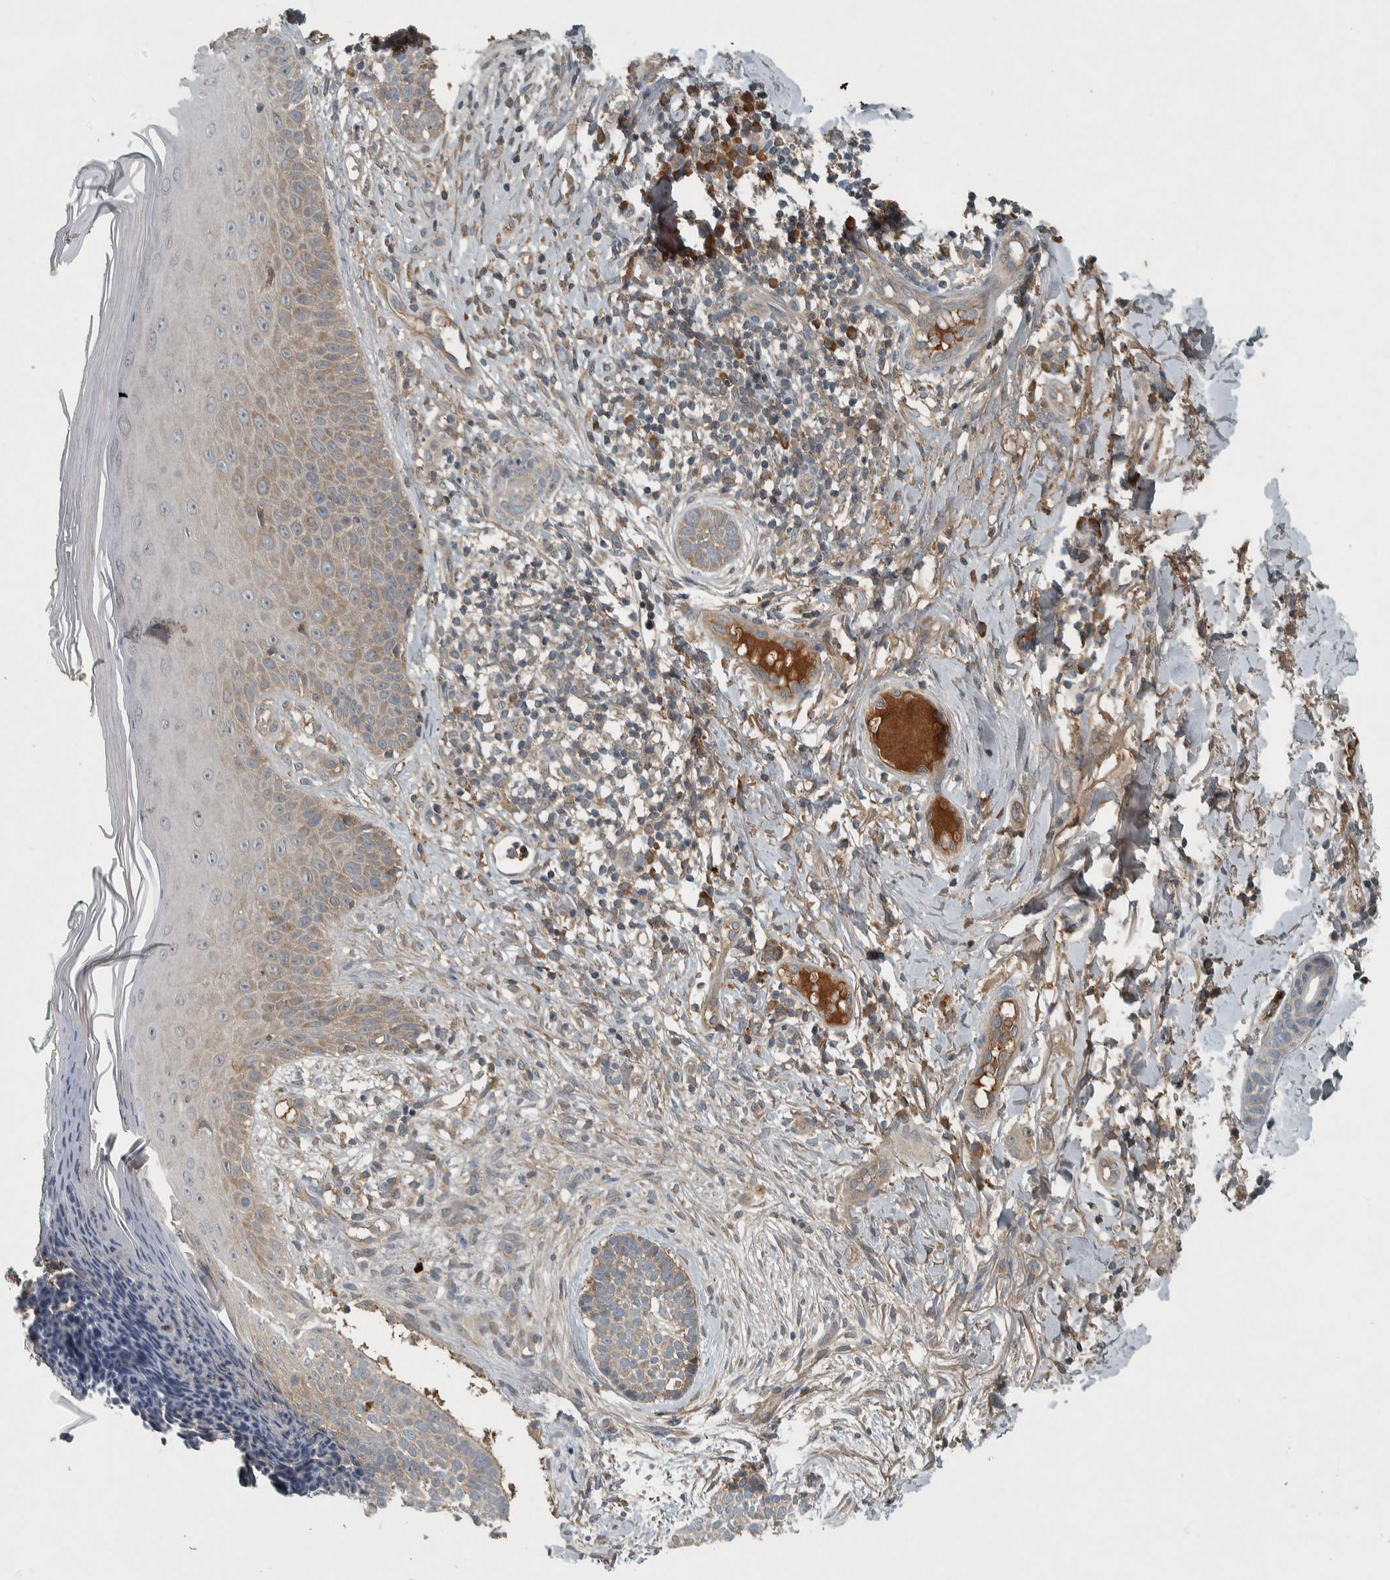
{"staining": {"intensity": "weak", "quantity": "25%-75%", "location": "cytoplasmic/membranous"}, "tissue": "skin cancer", "cell_type": "Tumor cells", "image_type": "cancer", "snomed": [{"axis": "morphology", "description": "Normal tissue, NOS"}, {"axis": "morphology", "description": "Basal cell carcinoma"}, {"axis": "topography", "description": "Skin"}], "caption": "Tumor cells reveal low levels of weak cytoplasmic/membranous expression in approximately 25%-75% of cells in skin cancer.", "gene": "CLCN2", "patient": {"sex": "male", "age": 67}}